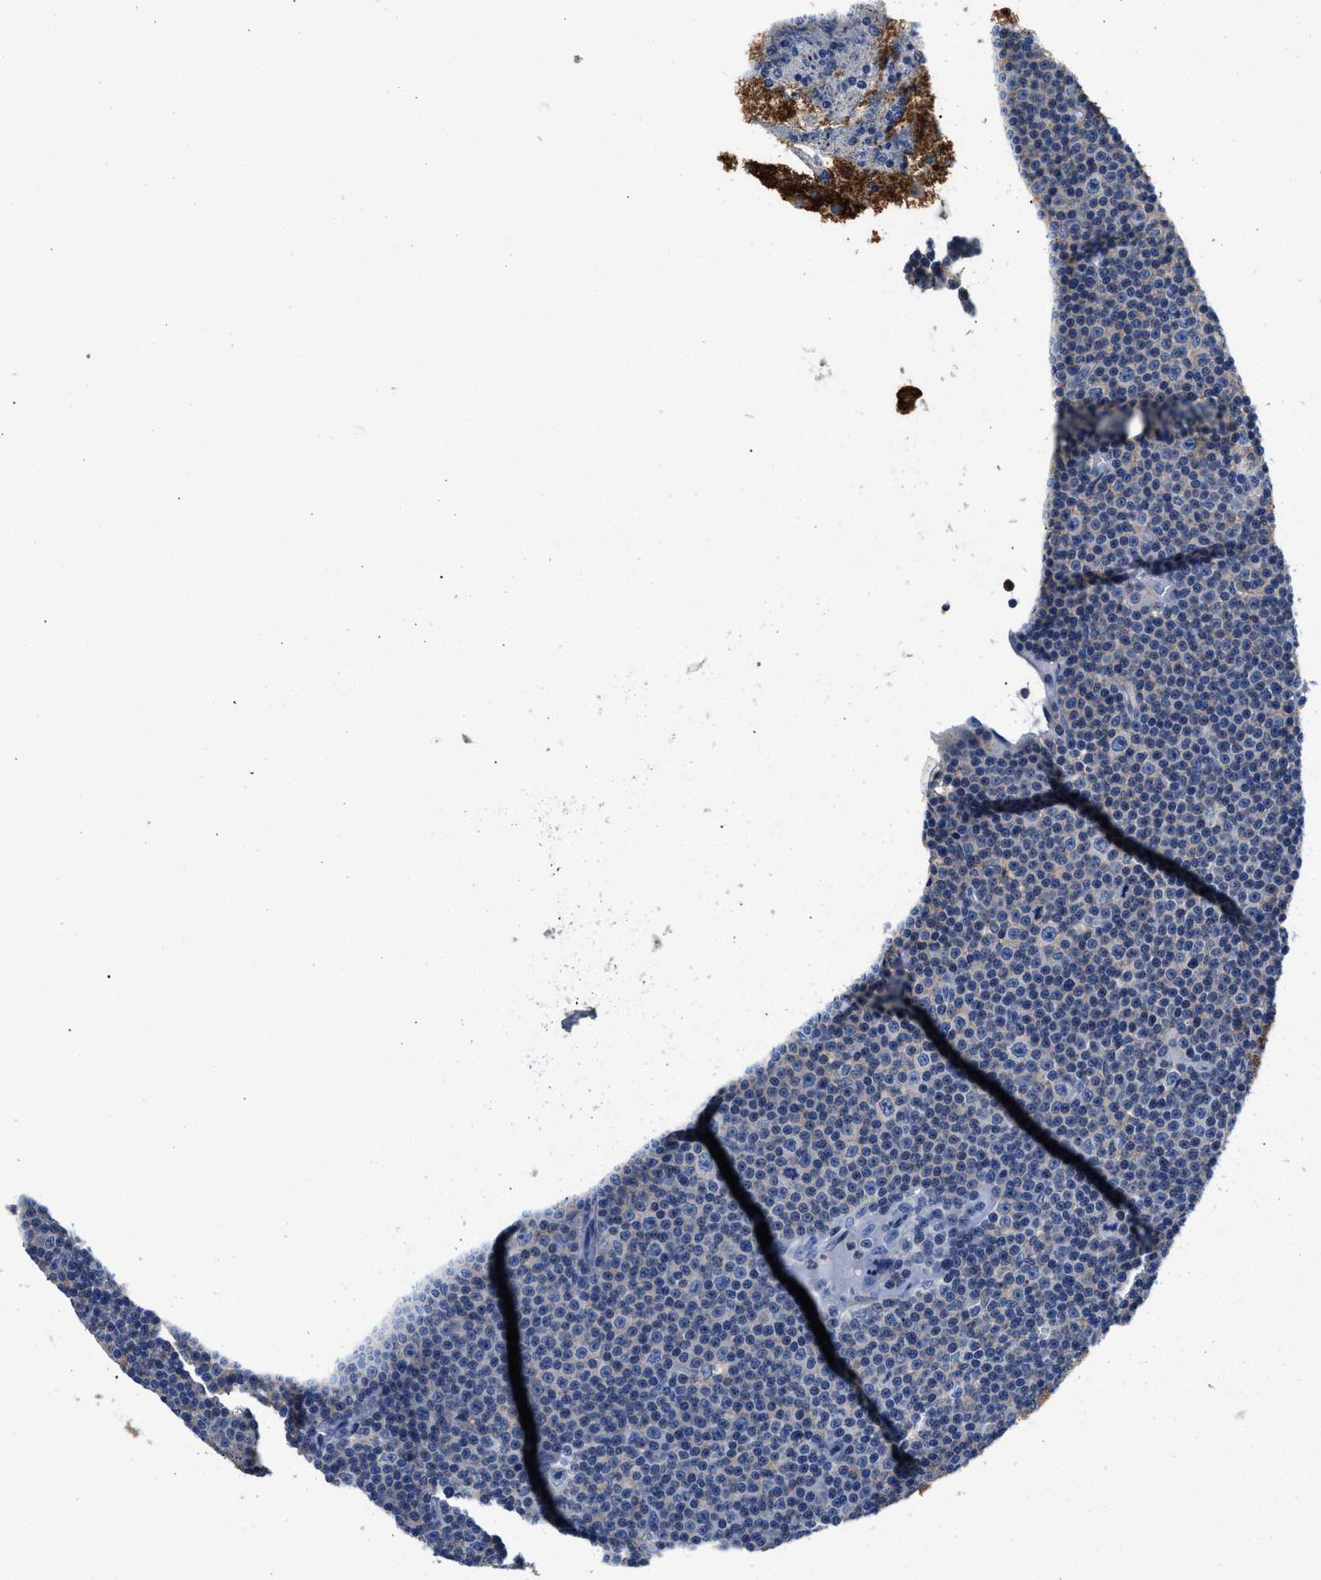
{"staining": {"intensity": "negative", "quantity": "none", "location": "none"}, "tissue": "lymphoma", "cell_type": "Tumor cells", "image_type": "cancer", "snomed": [{"axis": "morphology", "description": "Malignant lymphoma, non-Hodgkin's type, Low grade"}, {"axis": "topography", "description": "Lymph node"}], "caption": "The histopathology image exhibits no significant staining in tumor cells of low-grade malignant lymphoma, non-Hodgkin's type.", "gene": "GNAI3", "patient": {"sex": "female", "age": 67}}